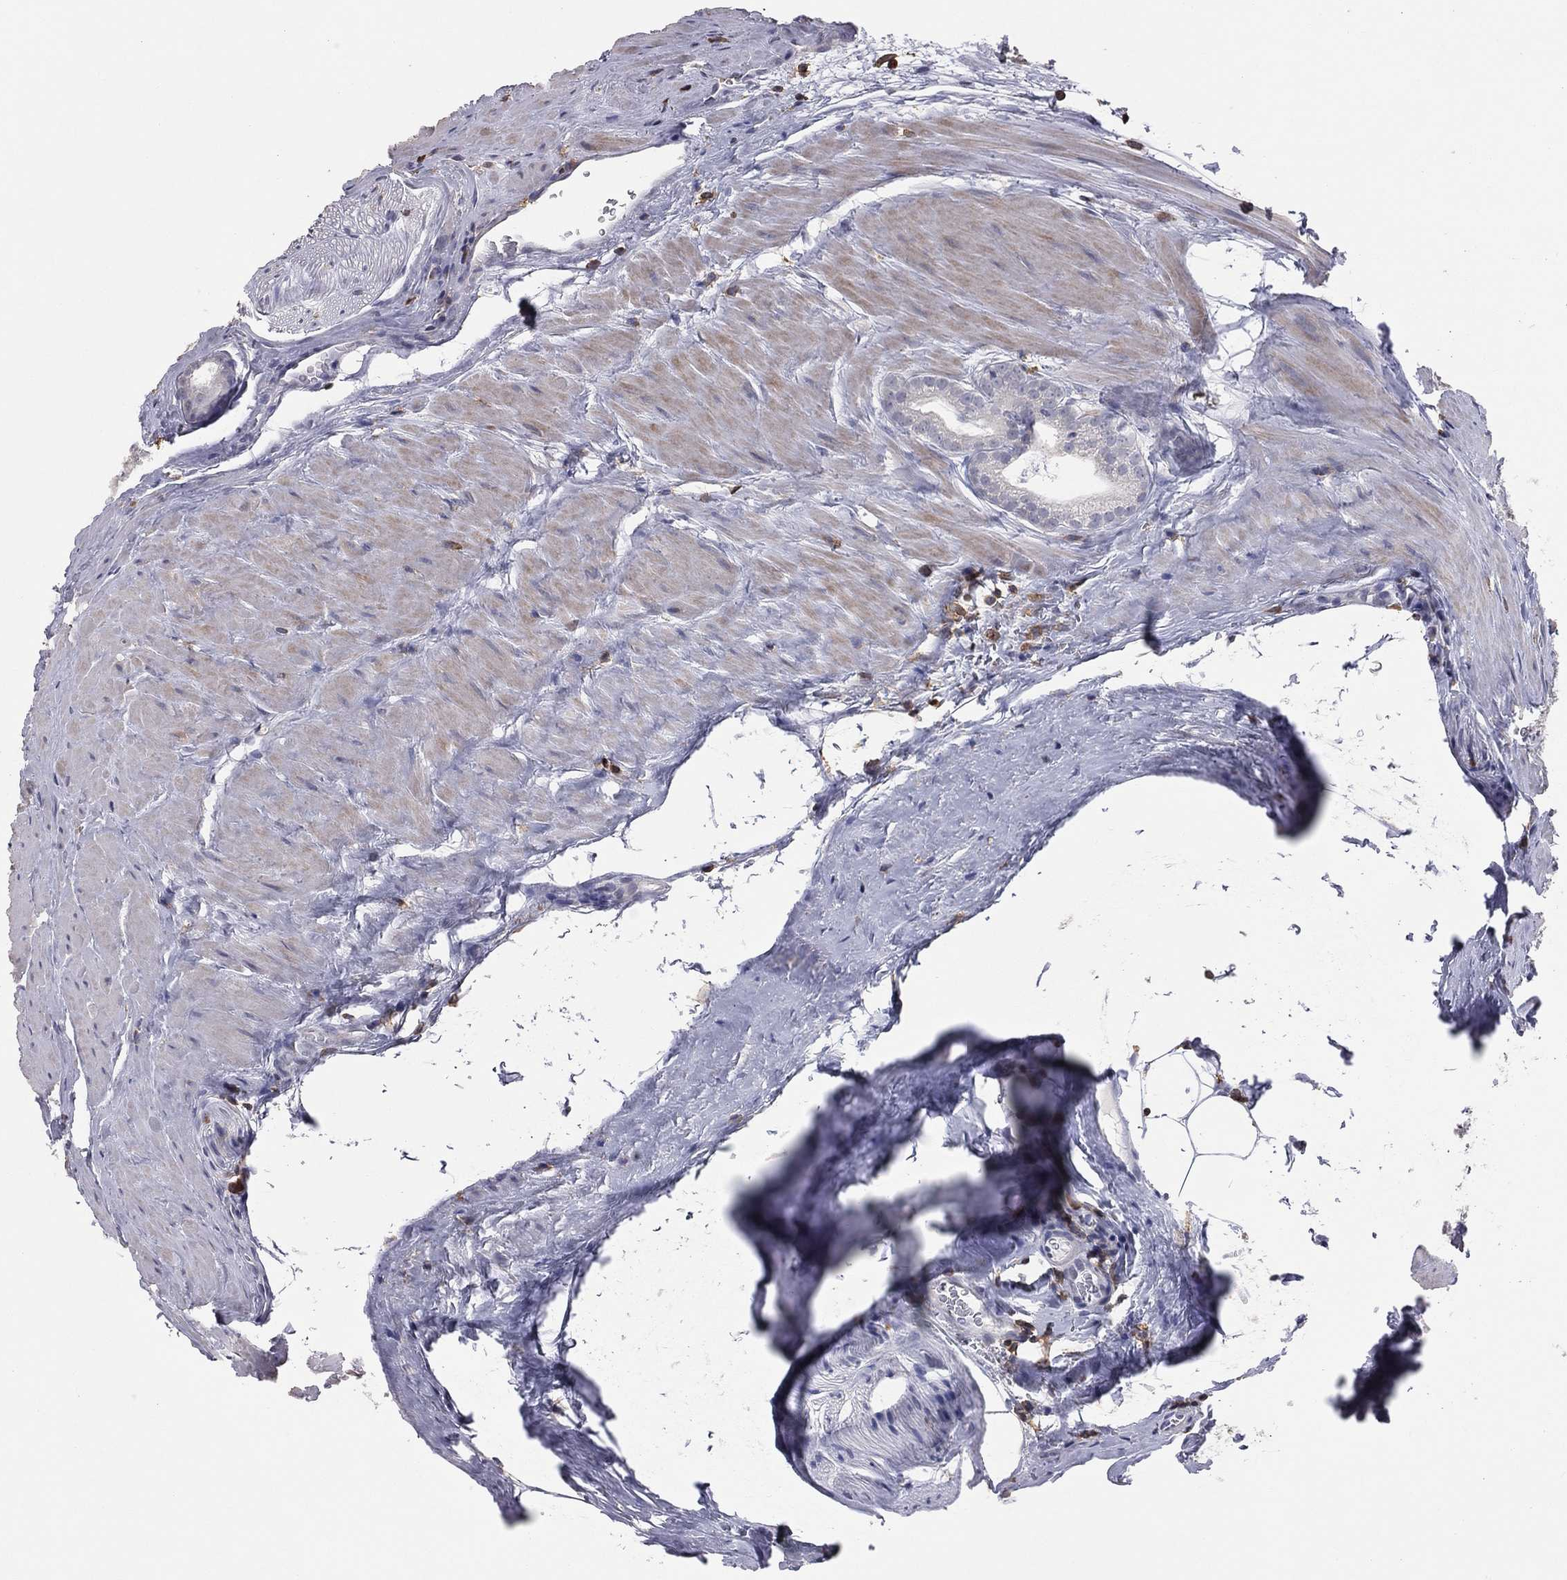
{"staining": {"intensity": "negative", "quantity": "none", "location": "none"}, "tissue": "prostate cancer", "cell_type": "Tumor cells", "image_type": "cancer", "snomed": [{"axis": "morphology", "description": "Adenocarcinoma, NOS"}, {"axis": "topography", "description": "Prostate"}], "caption": "A high-resolution micrograph shows immunohistochemistry (IHC) staining of prostate cancer (adenocarcinoma), which exhibits no significant staining in tumor cells.", "gene": "PSTPIP1", "patient": {"sex": "male", "age": 61}}